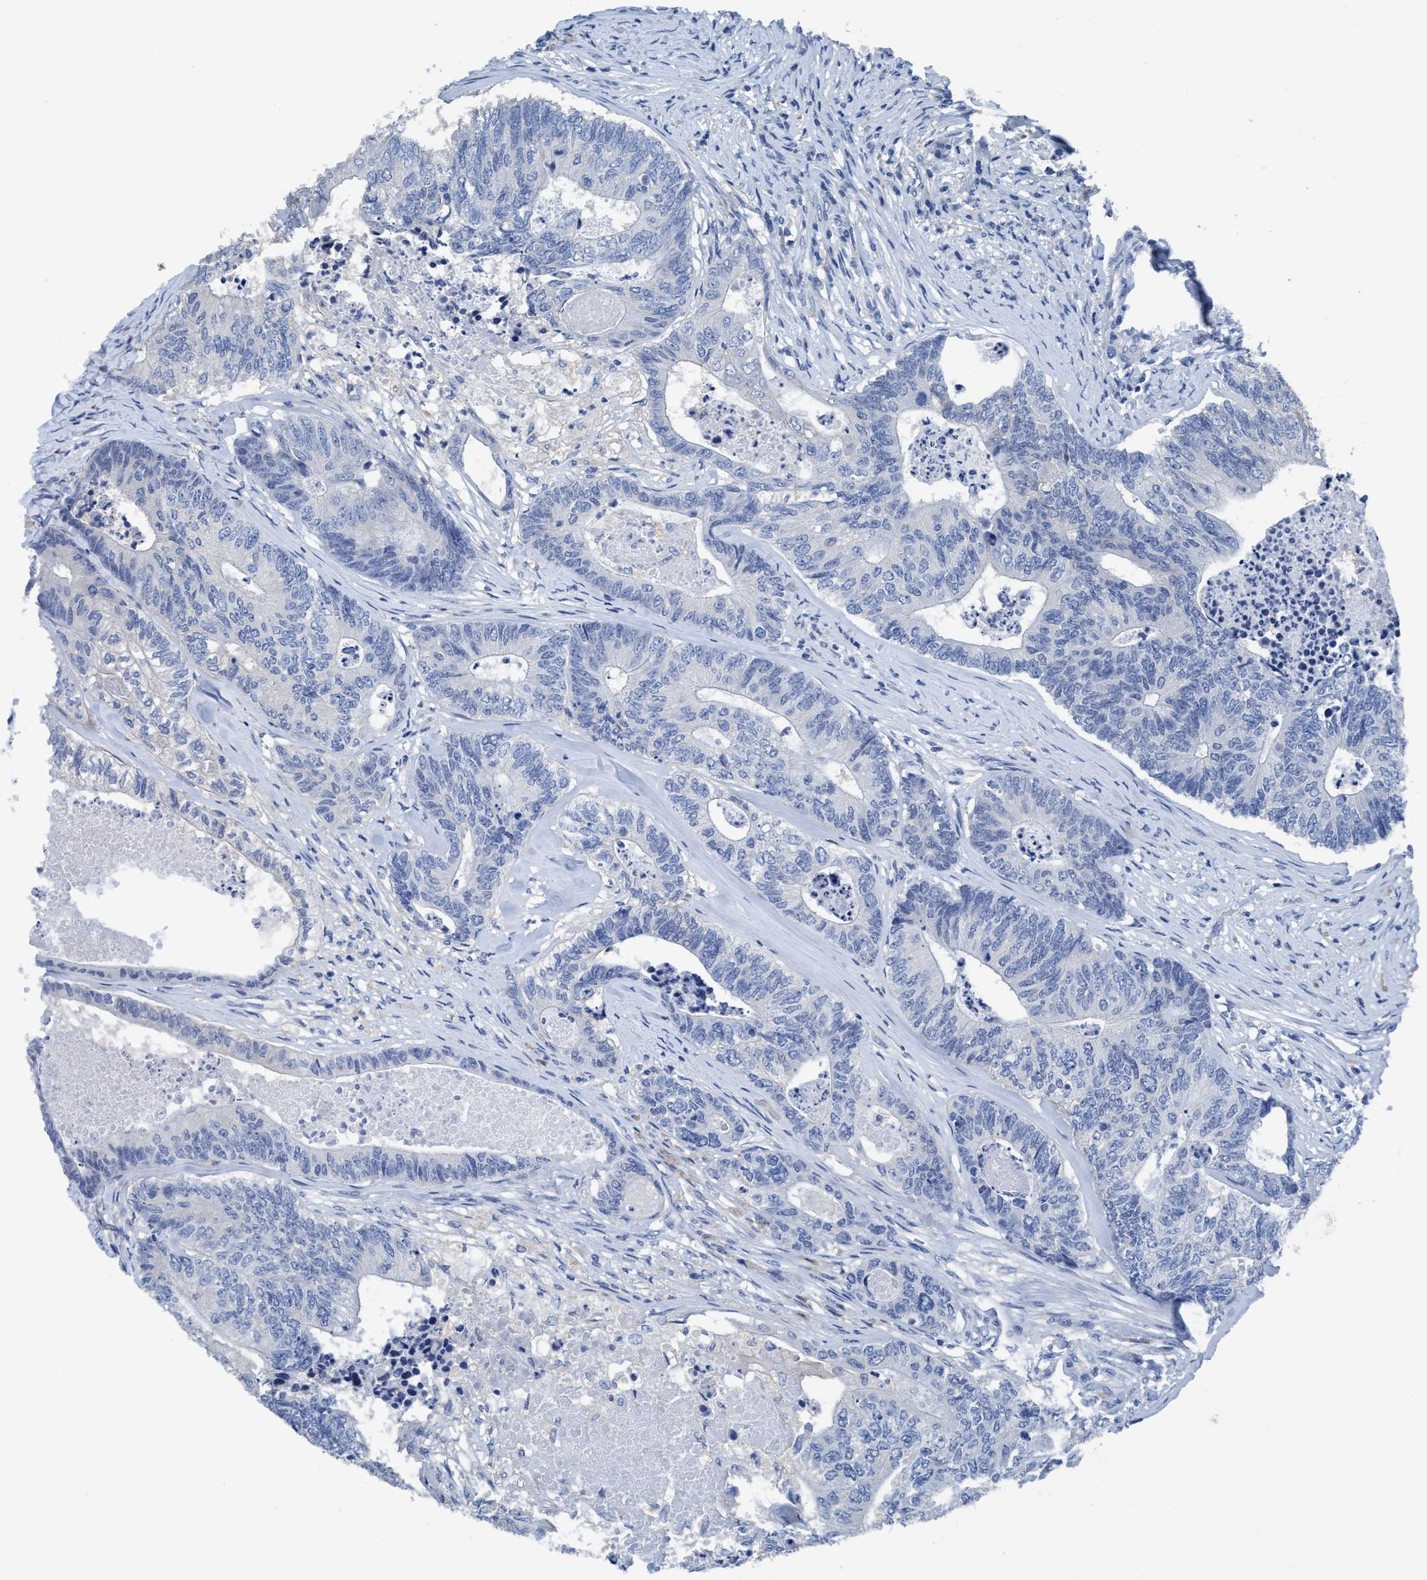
{"staining": {"intensity": "negative", "quantity": "none", "location": "none"}, "tissue": "colorectal cancer", "cell_type": "Tumor cells", "image_type": "cancer", "snomed": [{"axis": "morphology", "description": "Normal tissue, NOS"}, {"axis": "morphology", "description": "Adenocarcinoma, NOS"}, {"axis": "topography", "description": "Colon"}], "caption": "High magnification brightfield microscopy of colorectal cancer (adenocarcinoma) stained with DAB (brown) and counterstained with hematoxylin (blue): tumor cells show no significant positivity. (Immunohistochemistry (ihc), brightfield microscopy, high magnification).", "gene": "DNAI1", "patient": {"sex": "male", "age": 56}}